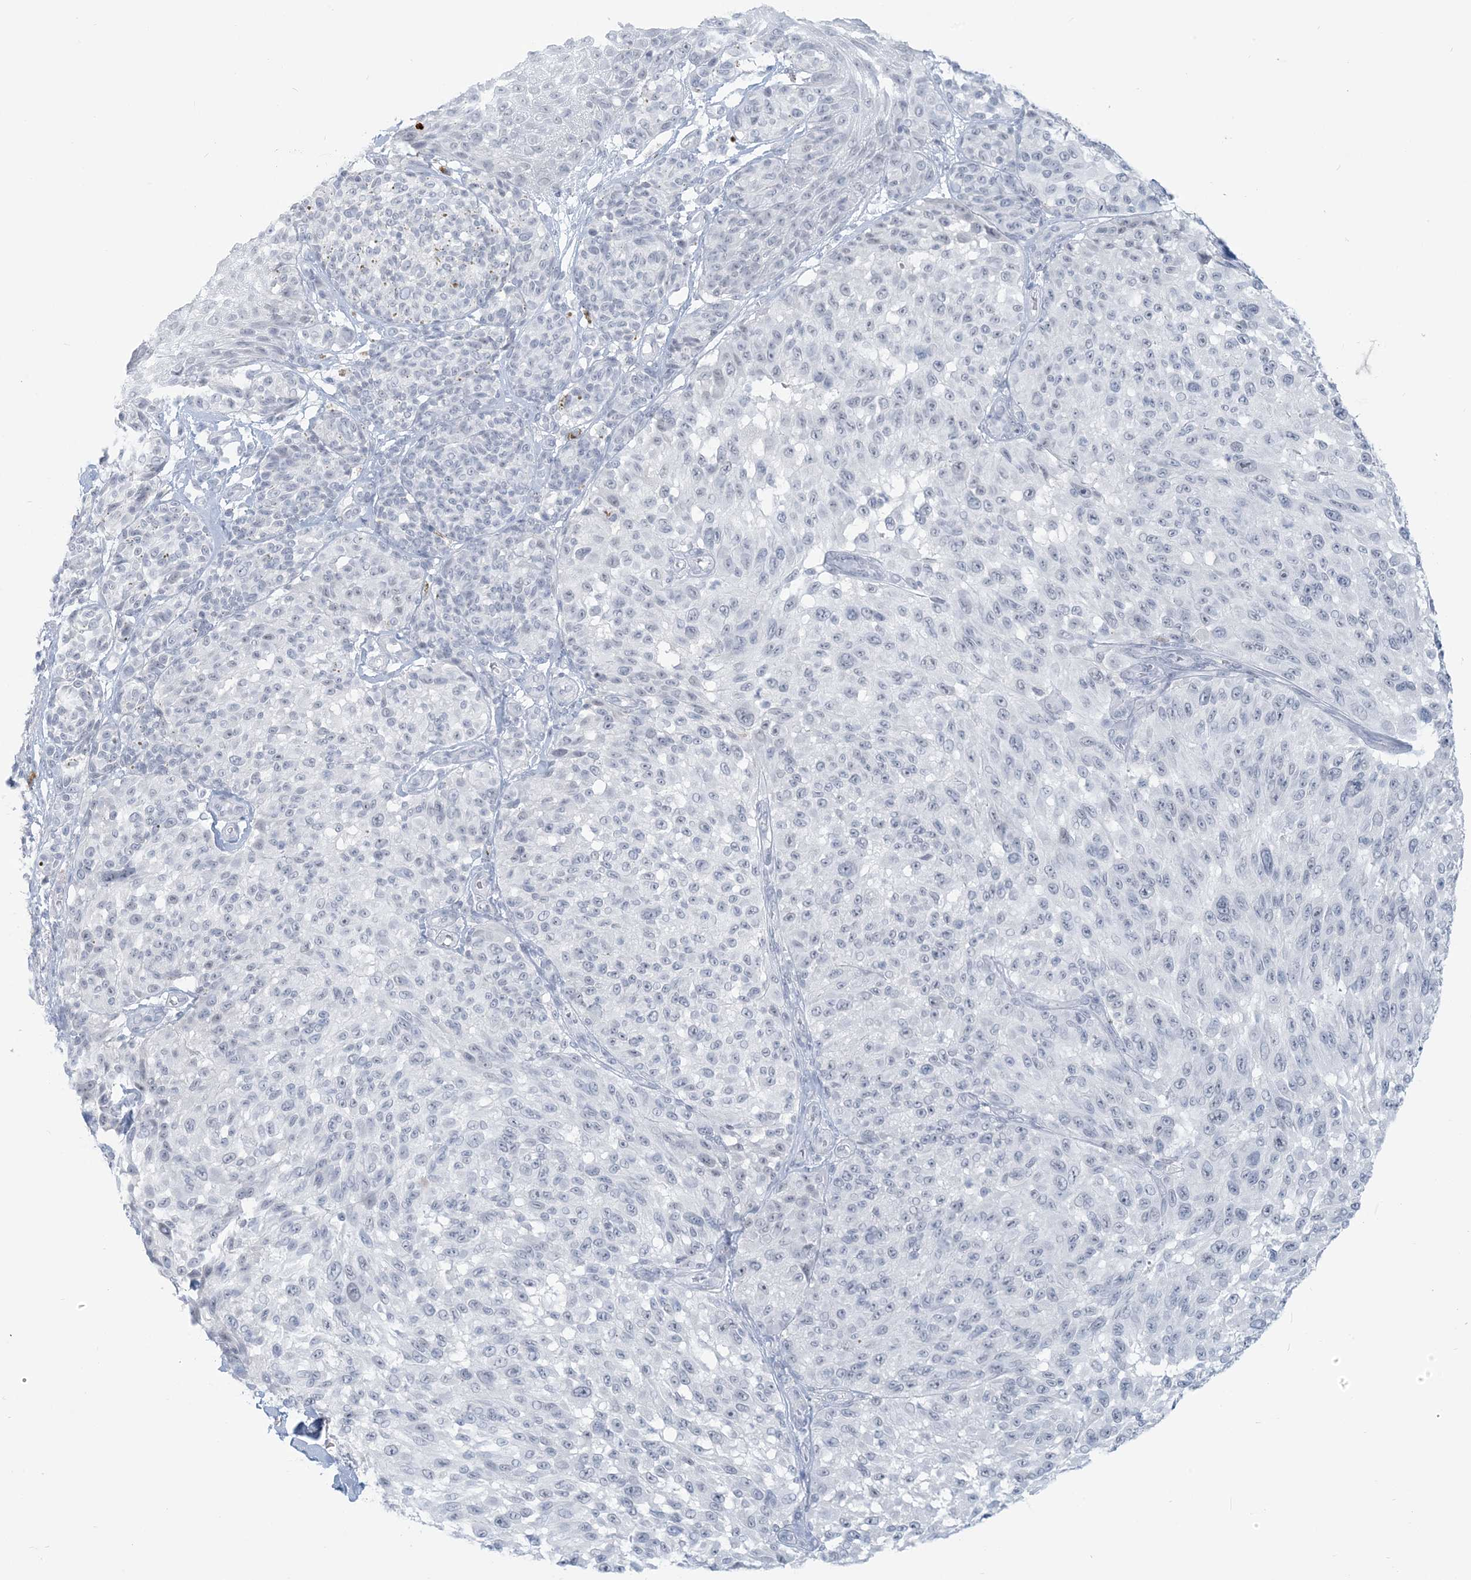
{"staining": {"intensity": "negative", "quantity": "none", "location": "none"}, "tissue": "melanoma", "cell_type": "Tumor cells", "image_type": "cancer", "snomed": [{"axis": "morphology", "description": "Malignant melanoma, NOS"}, {"axis": "topography", "description": "Skin"}], "caption": "Melanoma was stained to show a protein in brown. There is no significant expression in tumor cells.", "gene": "SCML1", "patient": {"sex": "male", "age": 83}}